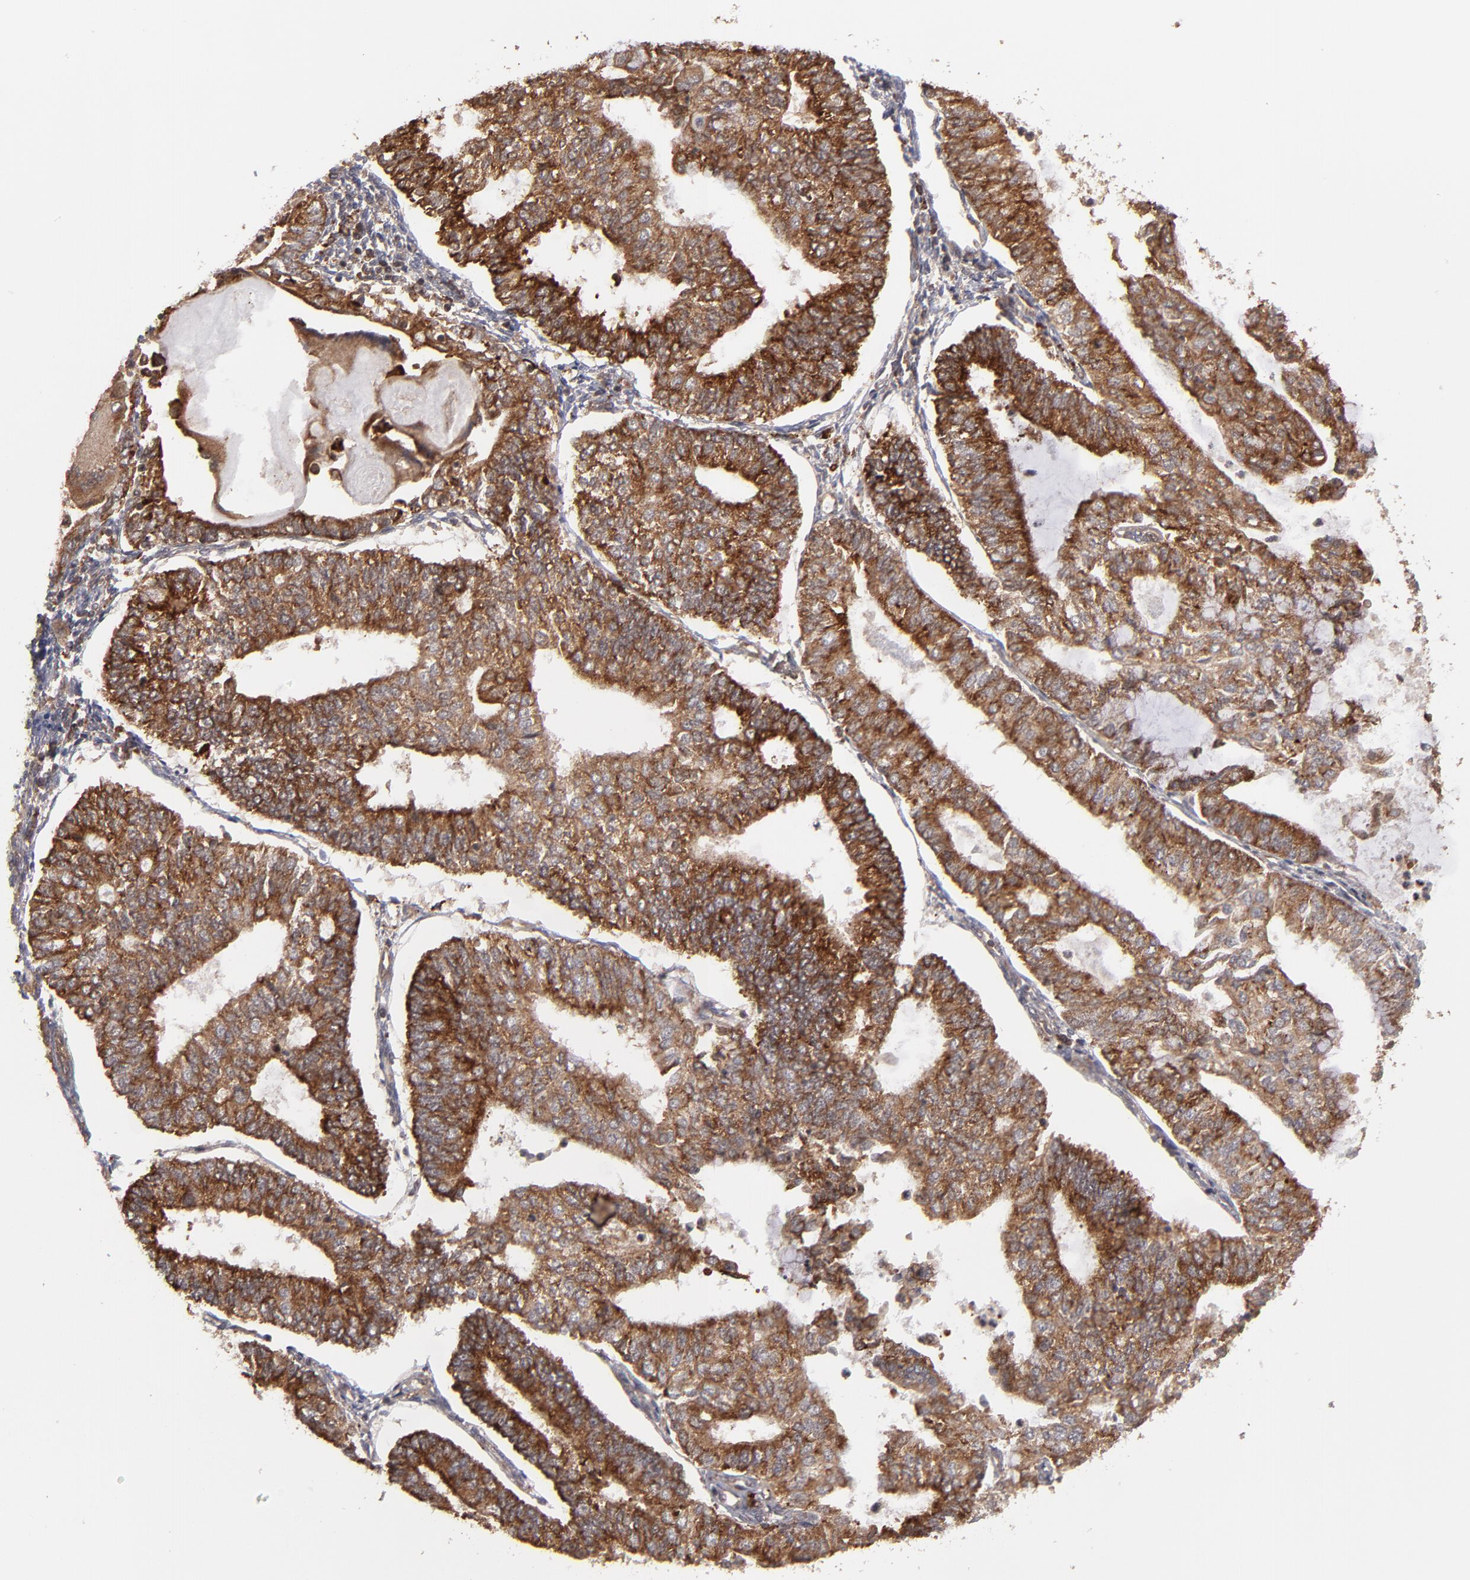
{"staining": {"intensity": "strong", "quantity": ">75%", "location": "cytoplasmic/membranous"}, "tissue": "endometrial cancer", "cell_type": "Tumor cells", "image_type": "cancer", "snomed": [{"axis": "morphology", "description": "Adenocarcinoma, NOS"}, {"axis": "topography", "description": "Endometrium"}], "caption": "Immunohistochemistry staining of adenocarcinoma (endometrial), which shows high levels of strong cytoplasmic/membranous staining in approximately >75% of tumor cells indicating strong cytoplasmic/membranous protein expression. The staining was performed using DAB (3,3'-diaminobenzidine) (brown) for protein detection and nuclei were counterstained in hematoxylin (blue).", "gene": "RGS6", "patient": {"sex": "female", "age": 59}}